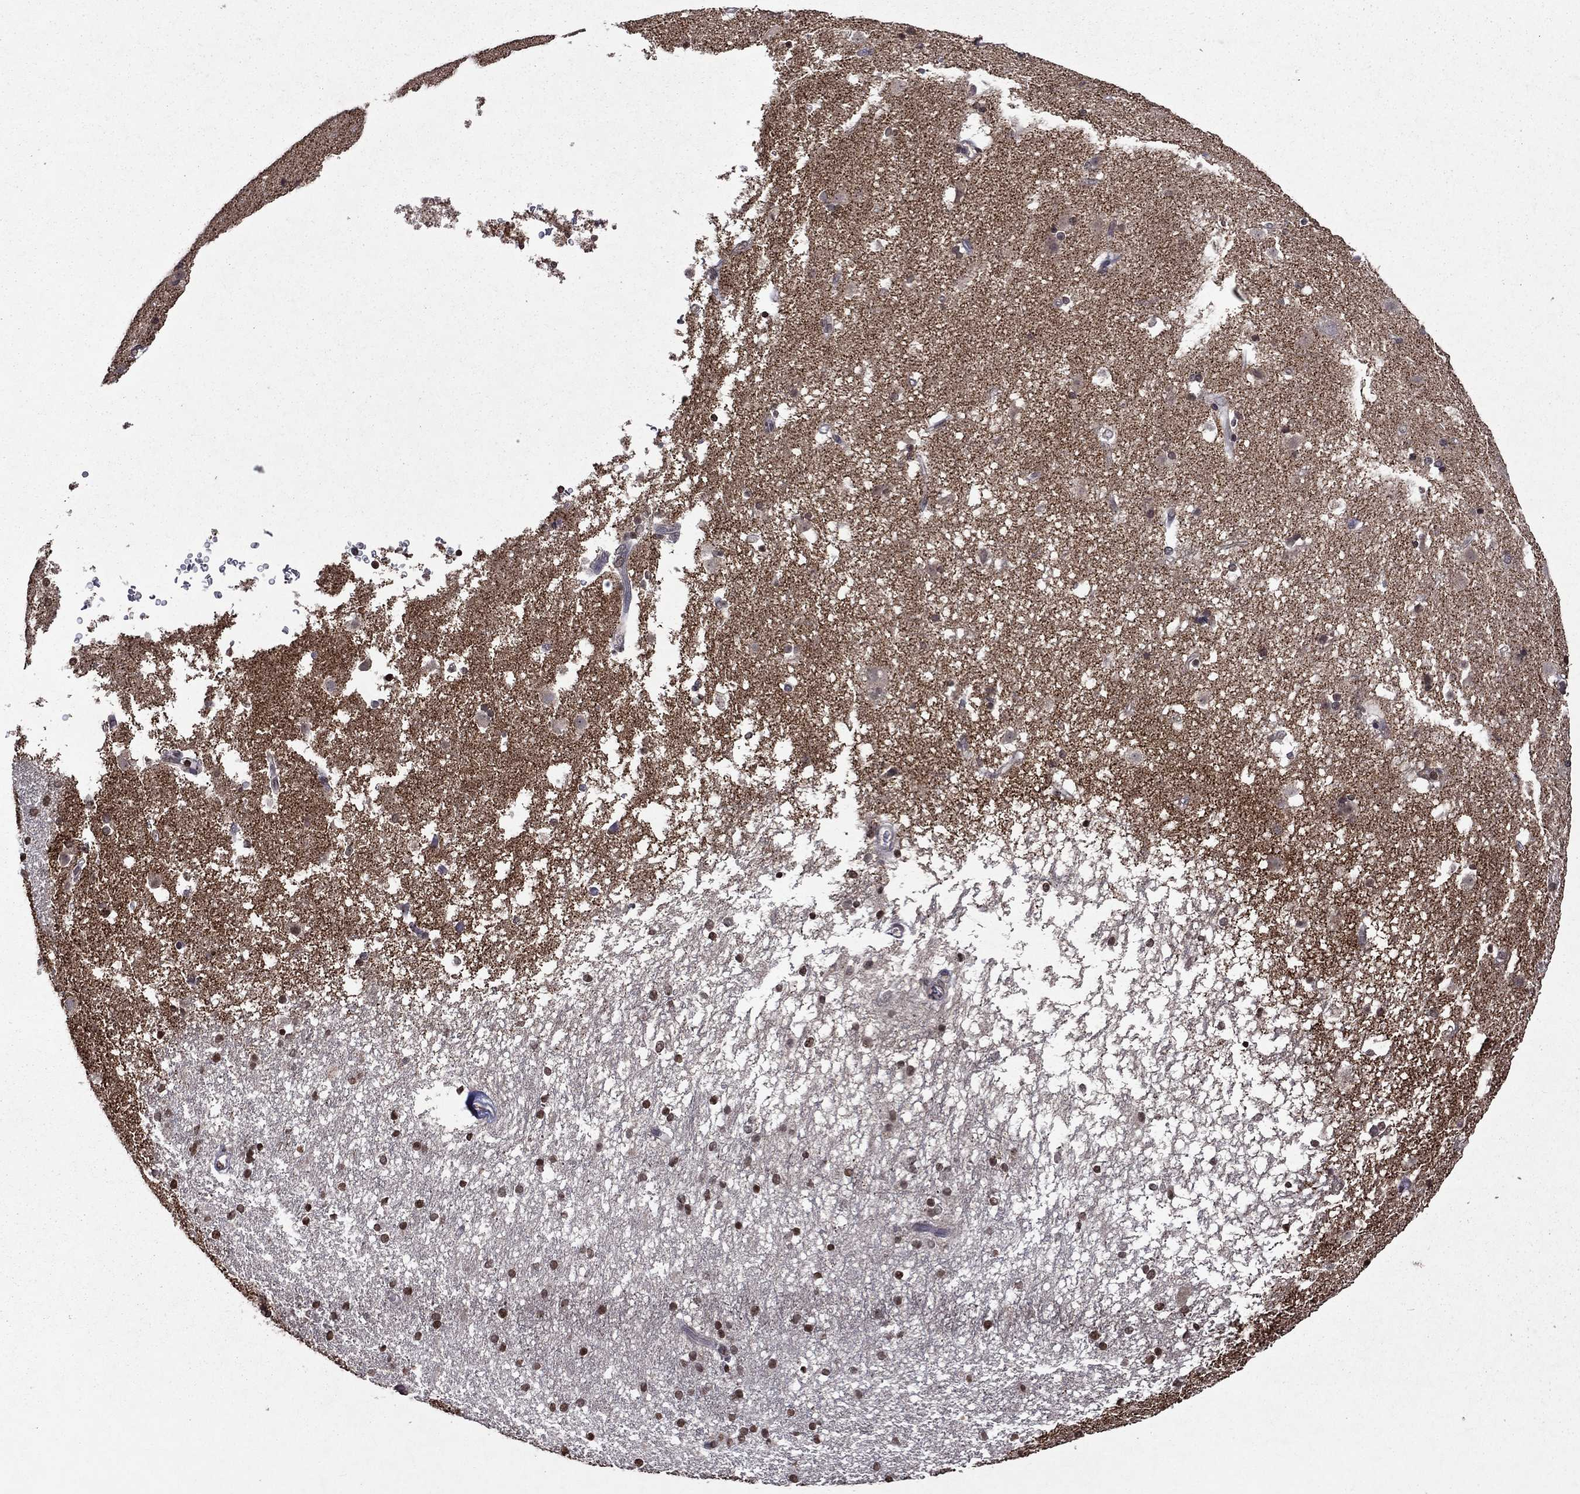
{"staining": {"intensity": "moderate", "quantity": "25%-75%", "location": "nuclear"}, "tissue": "caudate", "cell_type": "Glial cells", "image_type": "normal", "snomed": [{"axis": "morphology", "description": "Normal tissue, NOS"}, {"axis": "topography", "description": "Lateral ventricle wall"}], "caption": "Human caudate stained with a protein marker shows moderate staining in glial cells.", "gene": "NLGN1", "patient": {"sex": "female", "age": 71}}